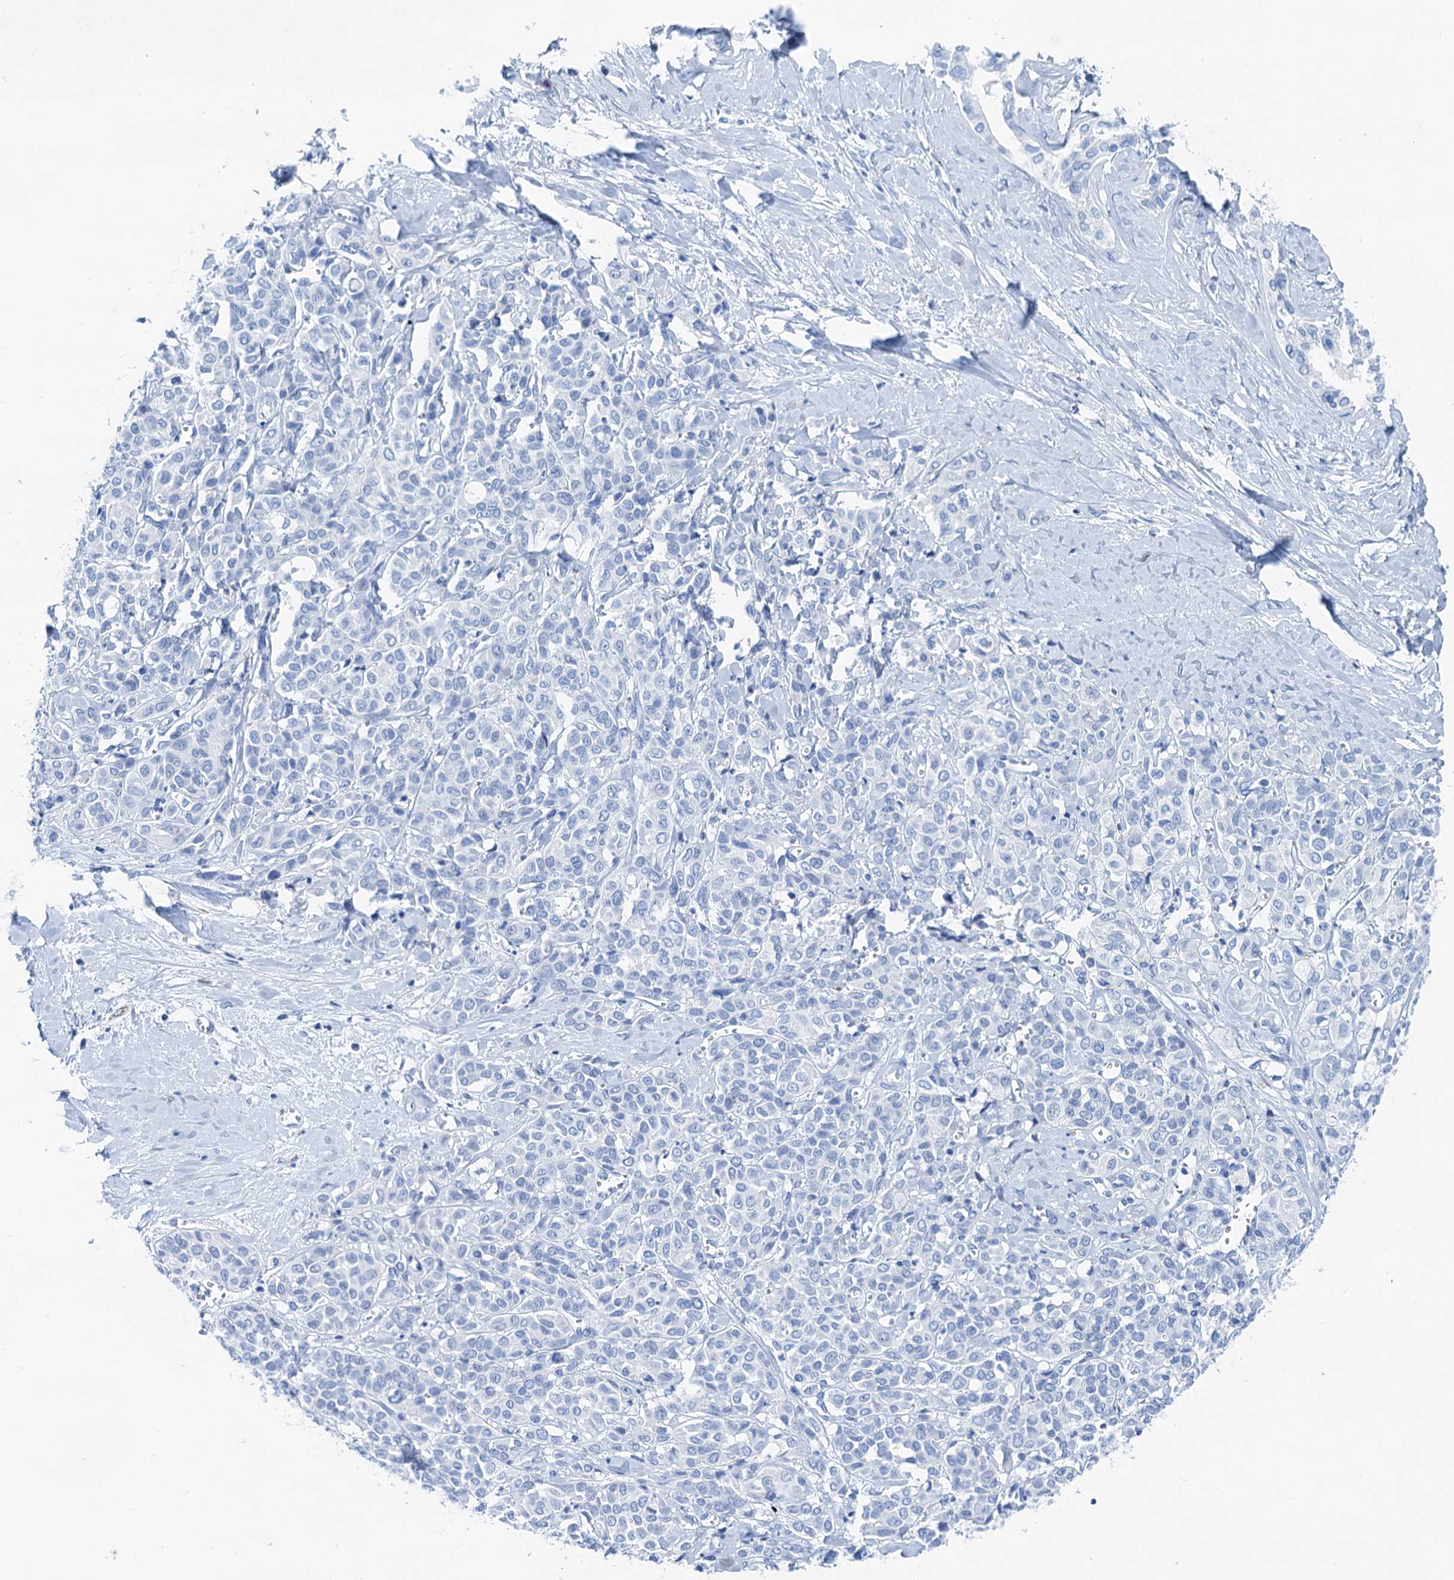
{"staining": {"intensity": "negative", "quantity": "none", "location": "none"}, "tissue": "liver cancer", "cell_type": "Tumor cells", "image_type": "cancer", "snomed": [{"axis": "morphology", "description": "Cholangiocarcinoma"}, {"axis": "topography", "description": "Liver"}], "caption": "The immunohistochemistry histopathology image has no significant staining in tumor cells of cholangiocarcinoma (liver) tissue.", "gene": "NLRP10", "patient": {"sex": "female", "age": 77}}